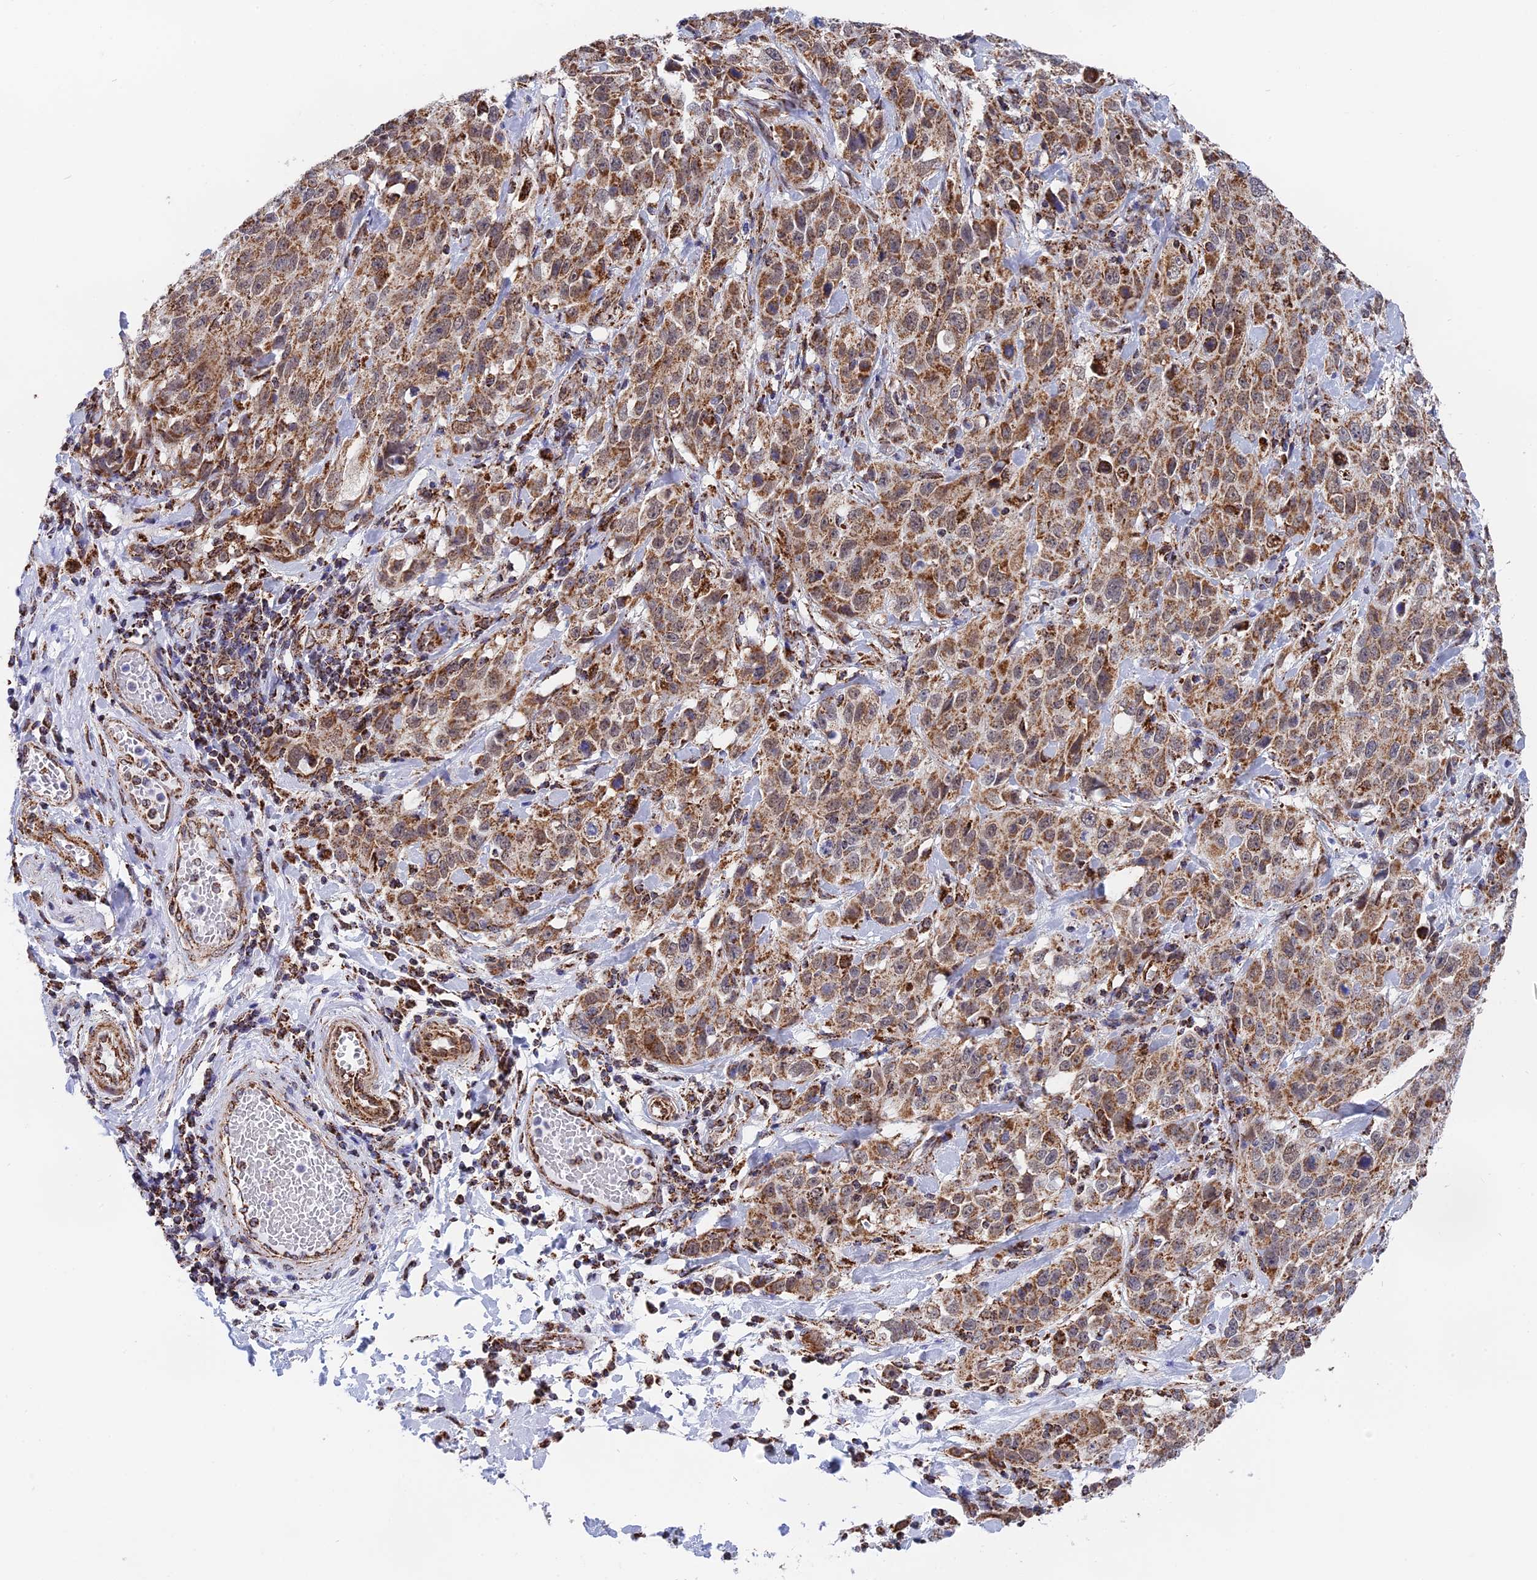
{"staining": {"intensity": "moderate", "quantity": ">75%", "location": "cytoplasmic/membranous"}, "tissue": "stomach cancer", "cell_type": "Tumor cells", "image_type": "cancer", "snomed": [{"axis": "morphology", "description": "Normal tissue, NOS"}, {"axis": "morphology", "description": "Adenocarcinoma, NOS"}, {"axis": "topography", "description": "Lymph node"}, {"axis": "topography", "description": "Stomach"}], "caption": "This histopathology image reveals immunohistochemistry staining of human stomach cancer (adenocarcinoma), with medium moderate cytoplasmic/membranous expression in approximately >75% of tumor cells.", "gene": "CDC16", "patient": {"sex": "male", "age": 48}}